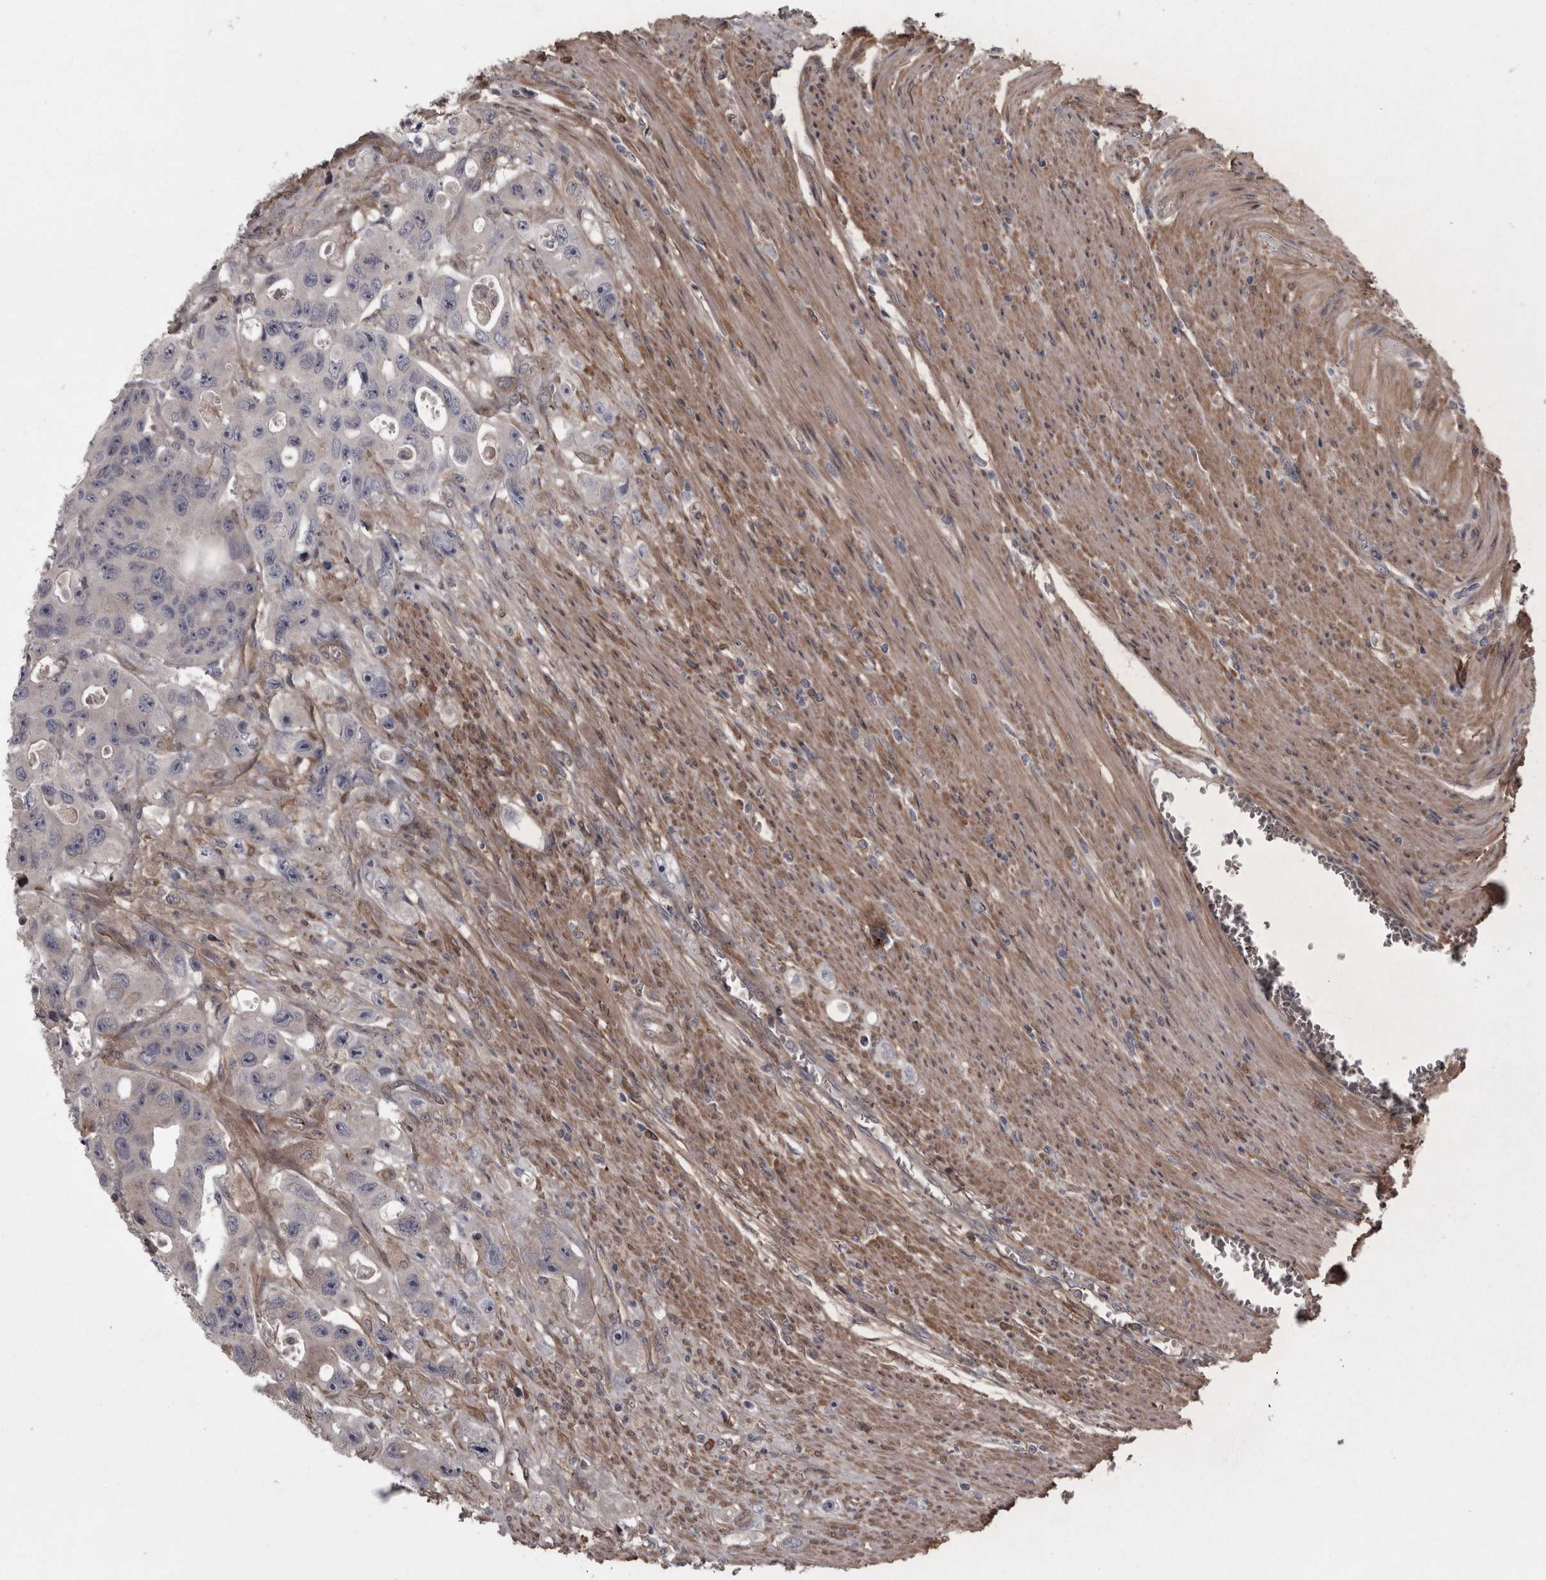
{"staining": {"intensity": "negative", "quantity": "none", "location": "none"}, "tissue": "colorectal cancer", "cell_type": "Tumor cells", "image_type": "cancer", "snomed": [{"axis": "morphology", "description": "Adenocarcinoma, NOS"}, {"axis": "topography", "description": "Colon"}], "caption": "Histopathology image shows no protein staining in tumor cells of colorectal cancer tissue. Brightfield microscopy of immunohistochemistry (IHC) stained with DAB (brown) and hematoxylin (blue), captured at high magnification.", "gene": "RSU1", "patient": {"sex": "female", "age": 46}}